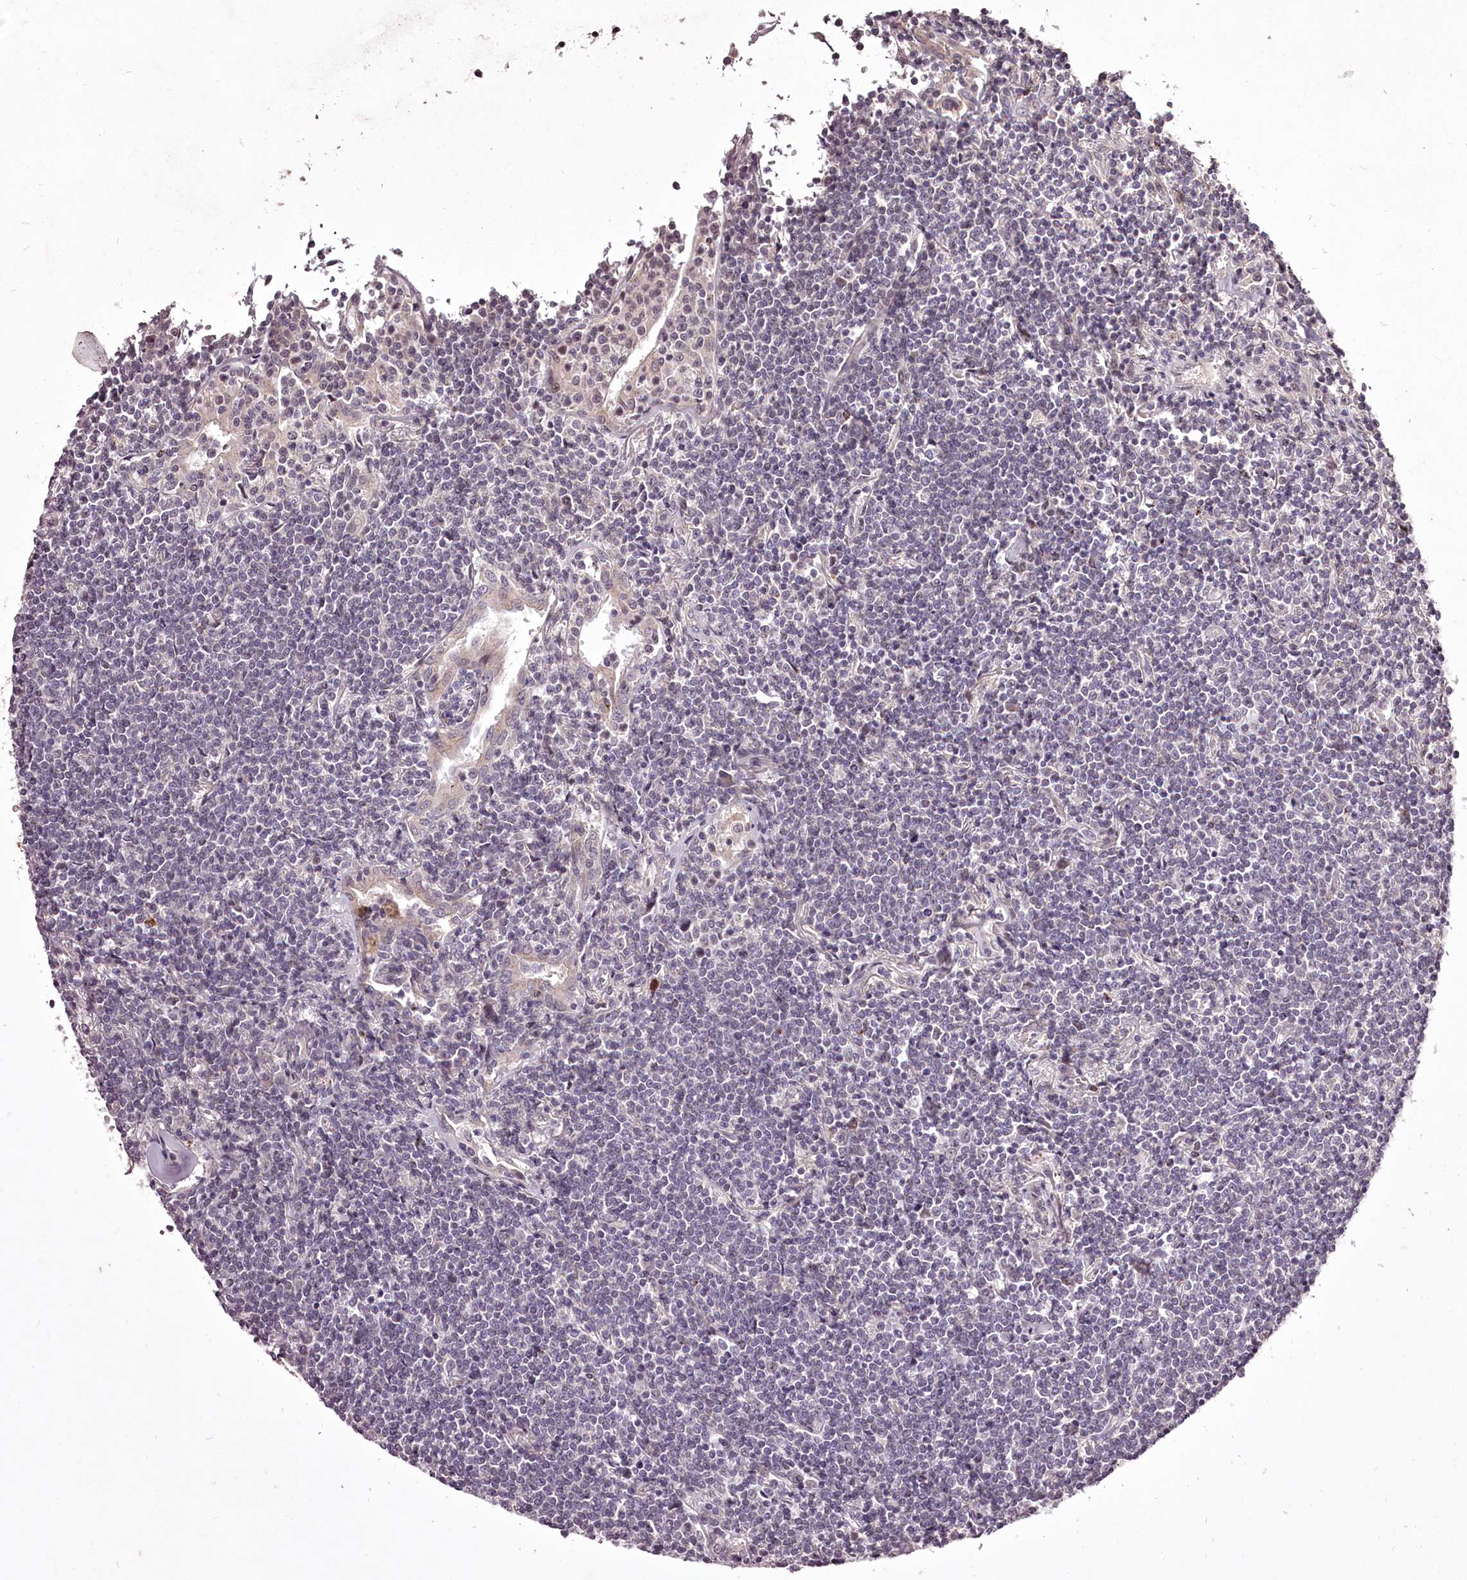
{"staining": {"intensity": "negative", "quantity": "none", "location": "none"}, "tissue": "lymphoma", "cell_type": "Tumor cells", "image_type": "cancer", "snomed": [{"axis": "morphology", "description": "Malignant lymphoma, non-Hodgkin's type, Low grade"}, {"axis": "topography", "description": "Lung"}], "caption": "Tumor cells are negative for protein expression in human malignant lymphoma, non-Hodgkin's type (low-grade). (DAB (3,3'-diaminobenzidine) IHC visualized using brightfield microscopy, high magnification).", "gene": "ADRA1D", "patient": {"sex": "female", "age": 71}}